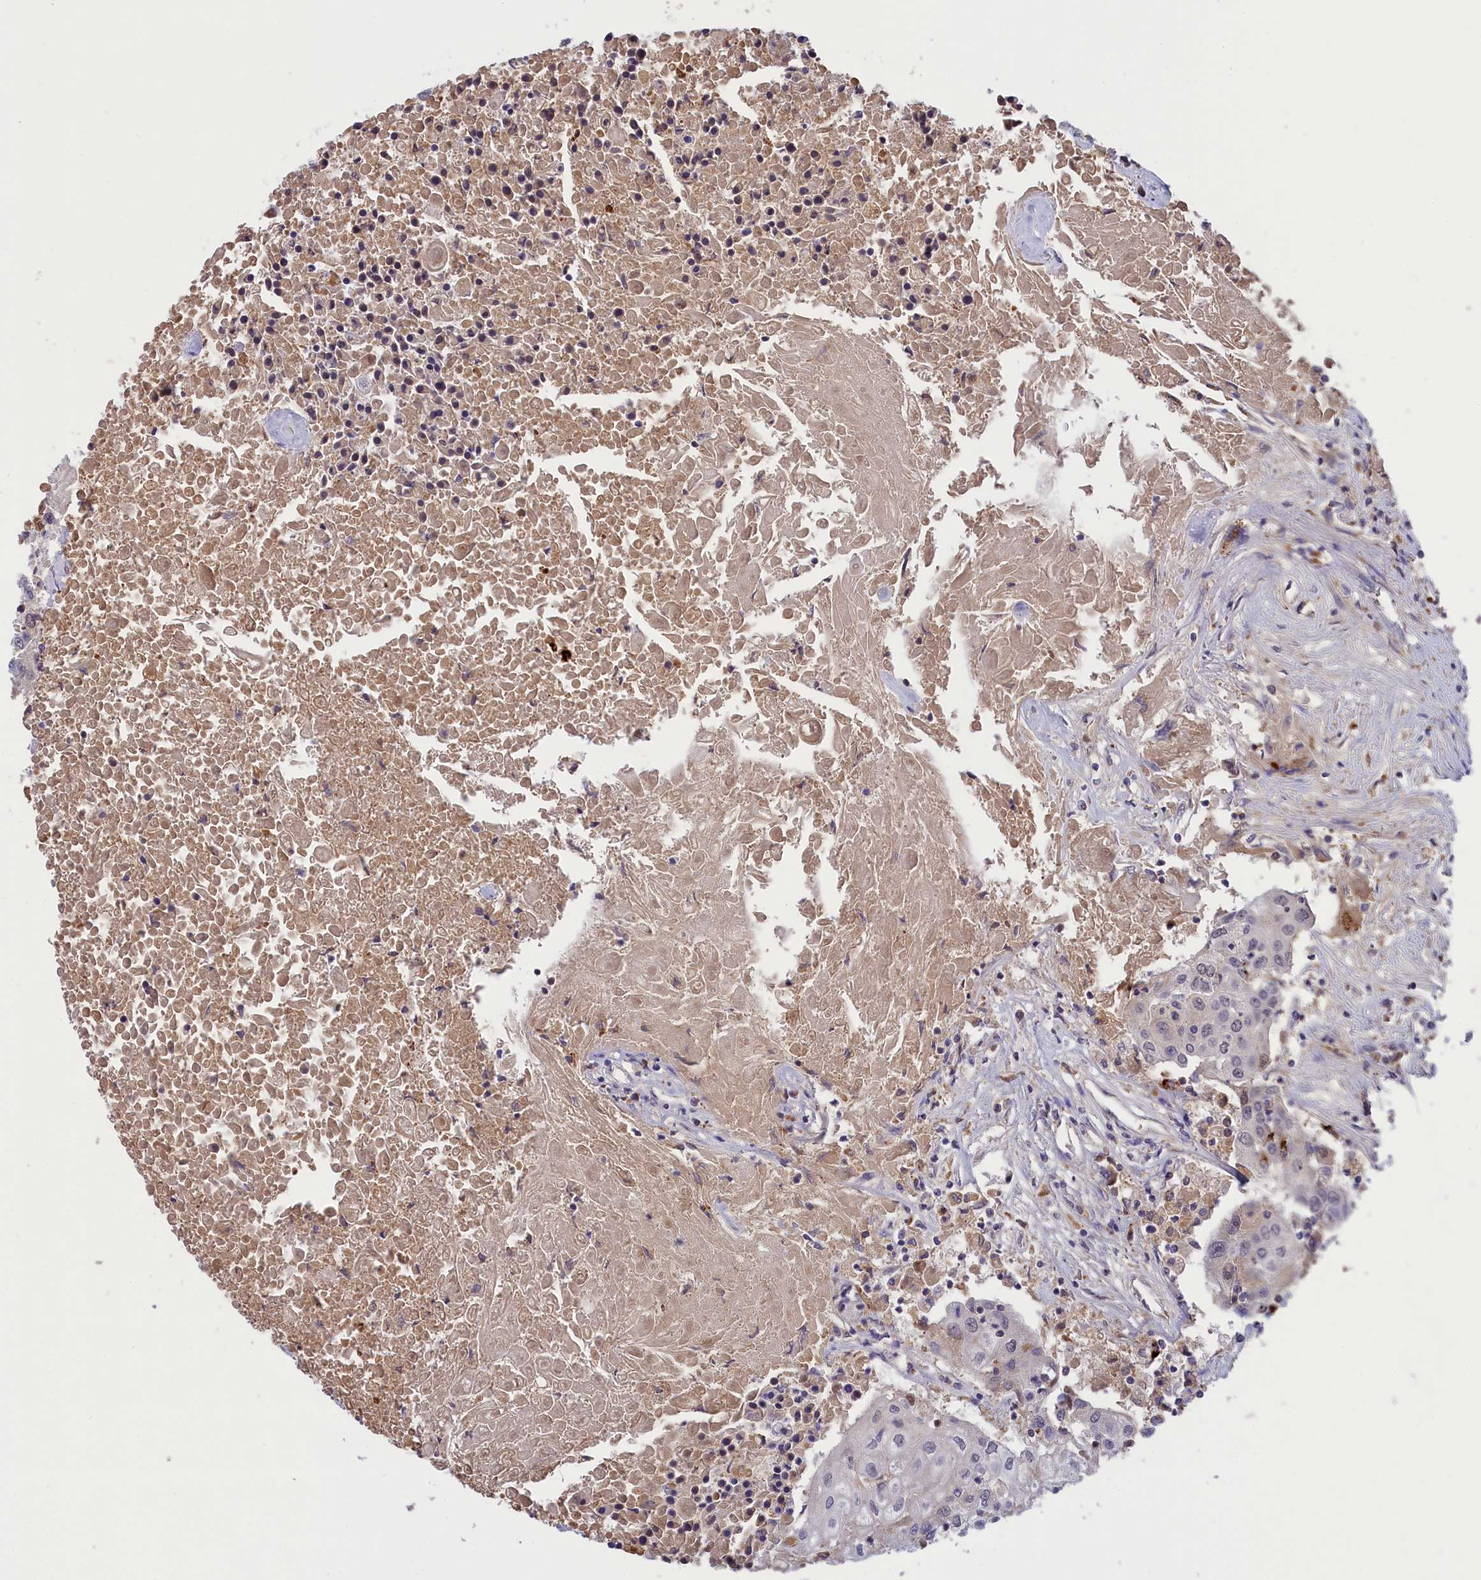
{"staining": {"intensity": "weak", "quantity": "<25%", "location": "cytoplasmic/membranous,nuclear"}, "tissue": "urothelial cancer", "cell_type": "Tumor cells", "image_type": "cancer", "snomed": [{"axis": "morphology", "description": "Urothelial carcinoma, High grade"}, {"axis": "topography", "description": "Urinary bladder"}], "caption": "Immunohistochemistry (IHC) histopathology image of neoplastic tissue: urothelial cancer stained with DAB shows no significant protein positivity in tumor cells.", "gene": "STYX", "patient": {"sex": "female", "age": 85}}